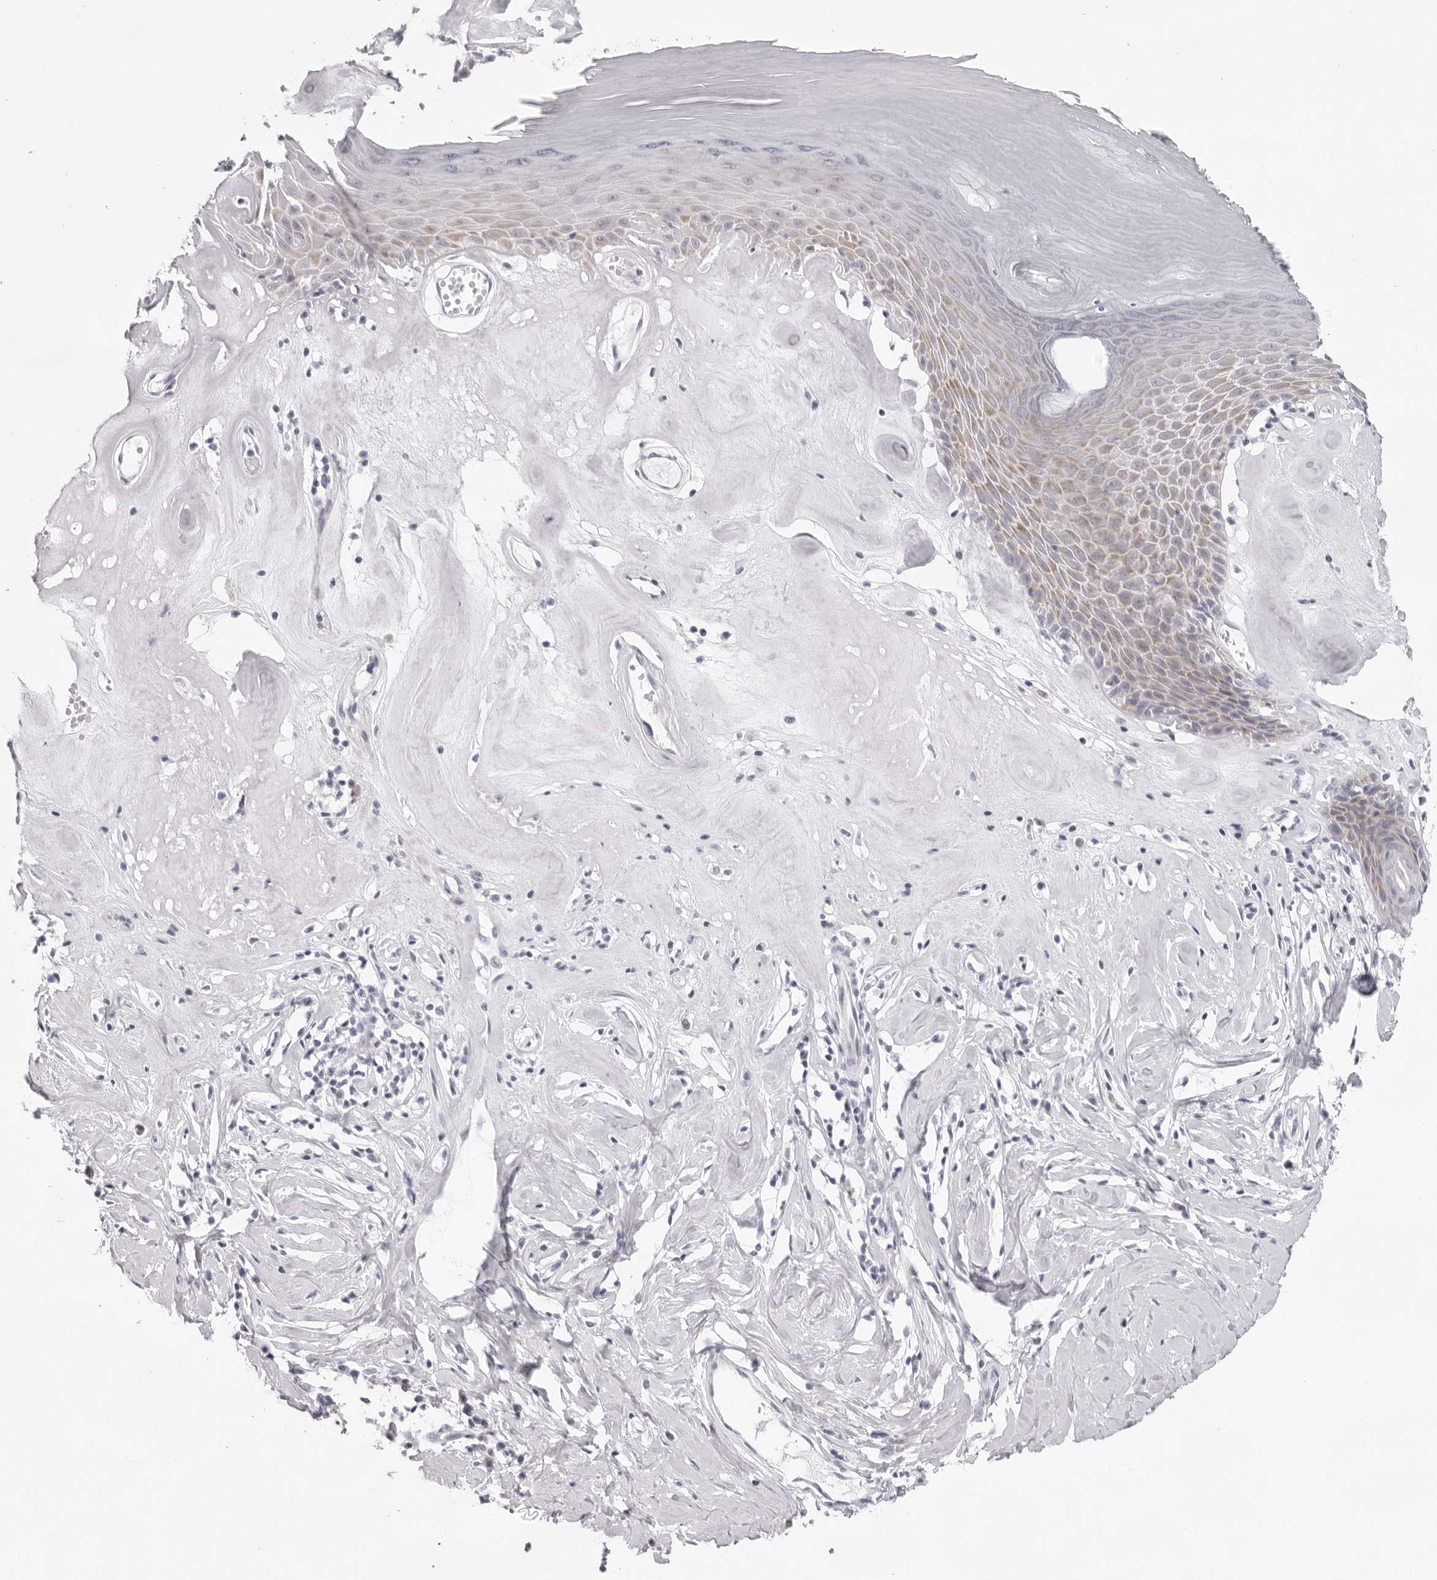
{"staining": {"intensity": "moderate", "quantity": "<25%", "location": "cytoplasmic/membranous"}, "tissue": "skin", "cell_type": "Epidermal cells", "image_type": "normal", "snomed": [{"axis": "morphology", "description": "Normal tissue, NOS"}, {"axis": "morphology", "description": "Inflammation, NOS"}, {"axis": "topography", "description": "Vulva"}], "caption": "Epidermal cells display low levels of moderate cytoplasmic/membranous positivity in about <25% of cells in benign human skin. (brown staining indicates protein expression, while blue staining denotes nuclei).", "gene": "SMIM2", "patient": {"sex": "female", "age": 84}}